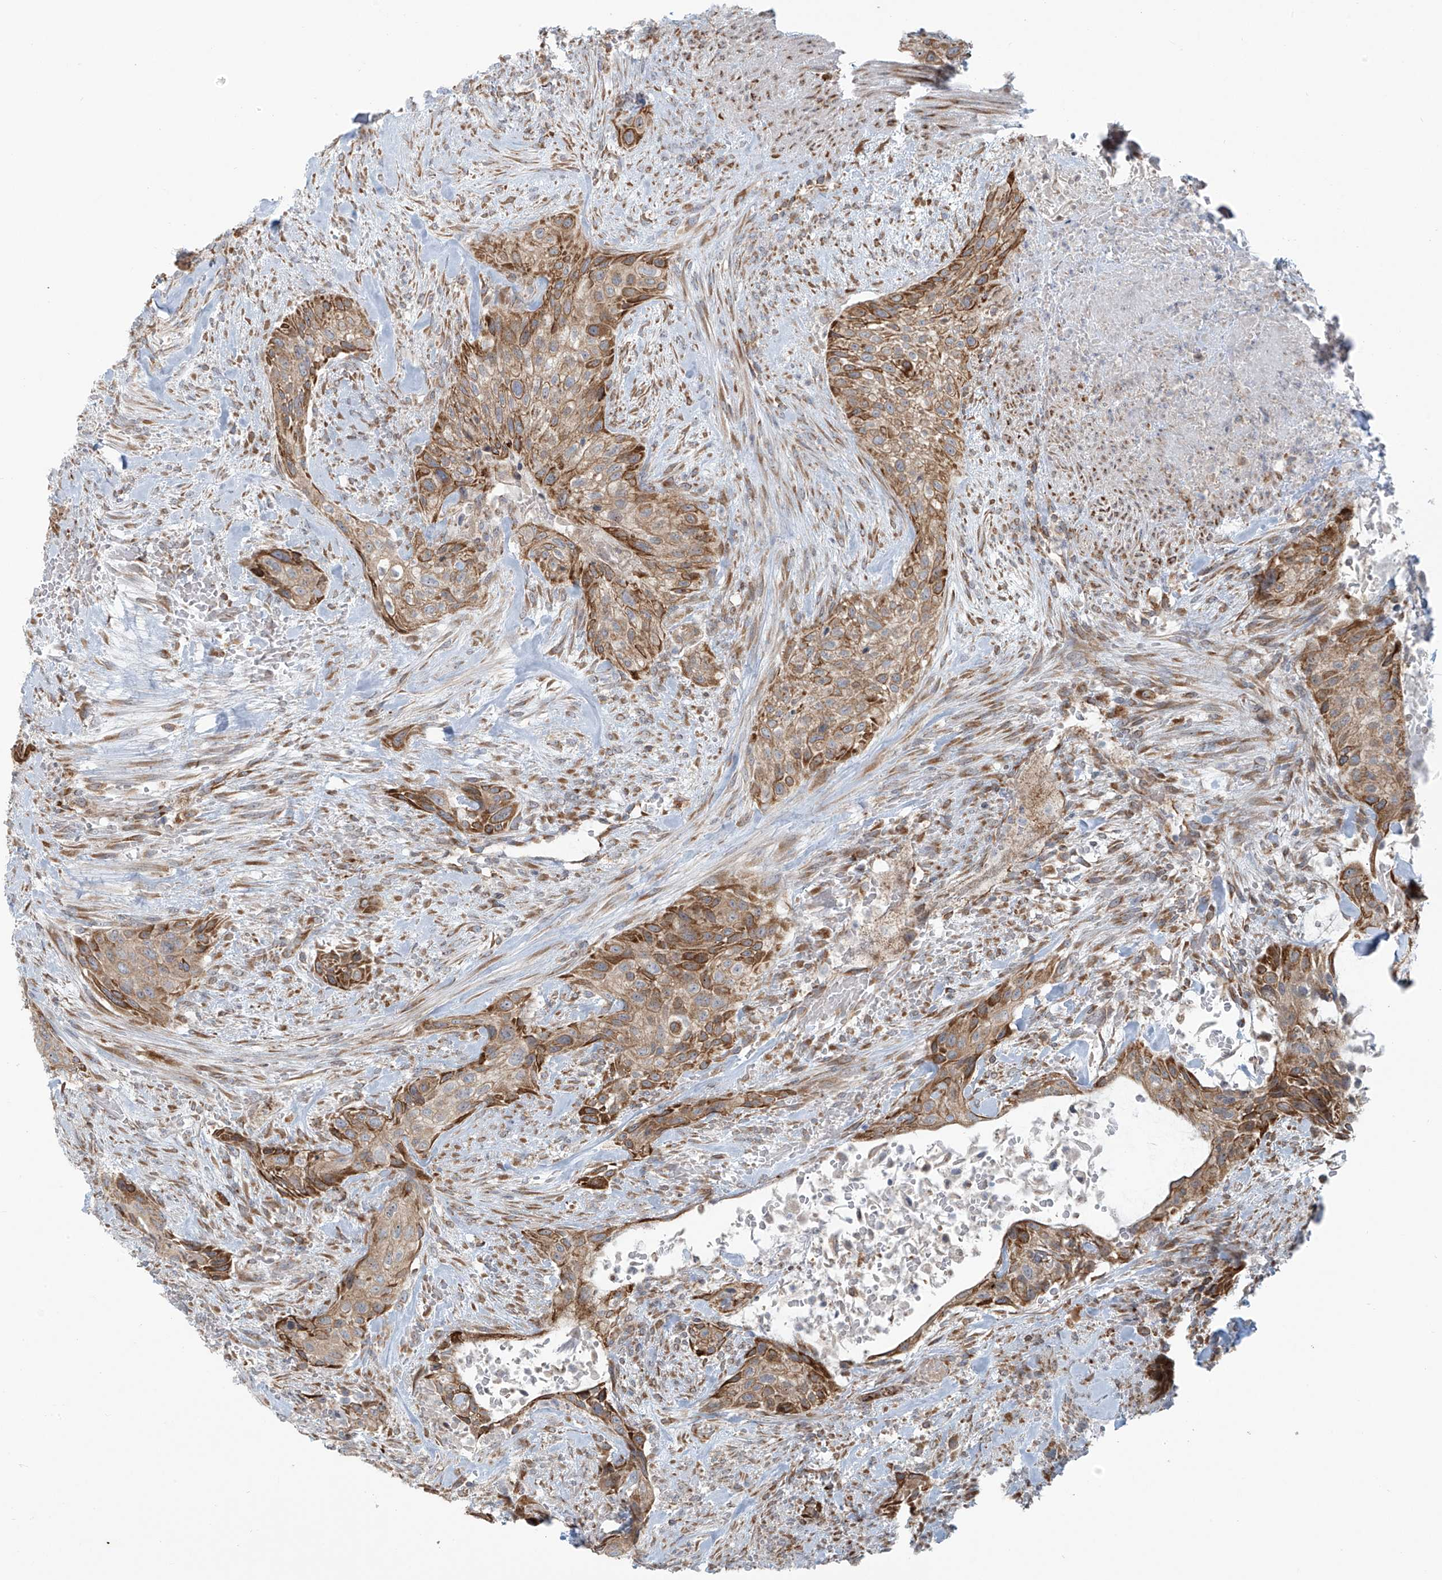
{"staining": {"intensity": "moderate", "quantity": ">75%", "location": "cytoplasmic/membranous"}, "tissue": "urothelial cancer", "cell_type": "Tumor cells", "image_type": "cancer", "snomed": [{"axis": "morphology", "description": "Urothelial carcinoma, High grade"}, {"axis": "topography", "description": "Urinary bladder"}], "caption": "There is medium levels of moderate cytoplasmic/membranous expression in tumor cells of urothelial cancer, as demonstrated by immunohistochemical staining (brown color).", "gene": "KATNIP", "patient": {"sex": "male", "age": 35}}